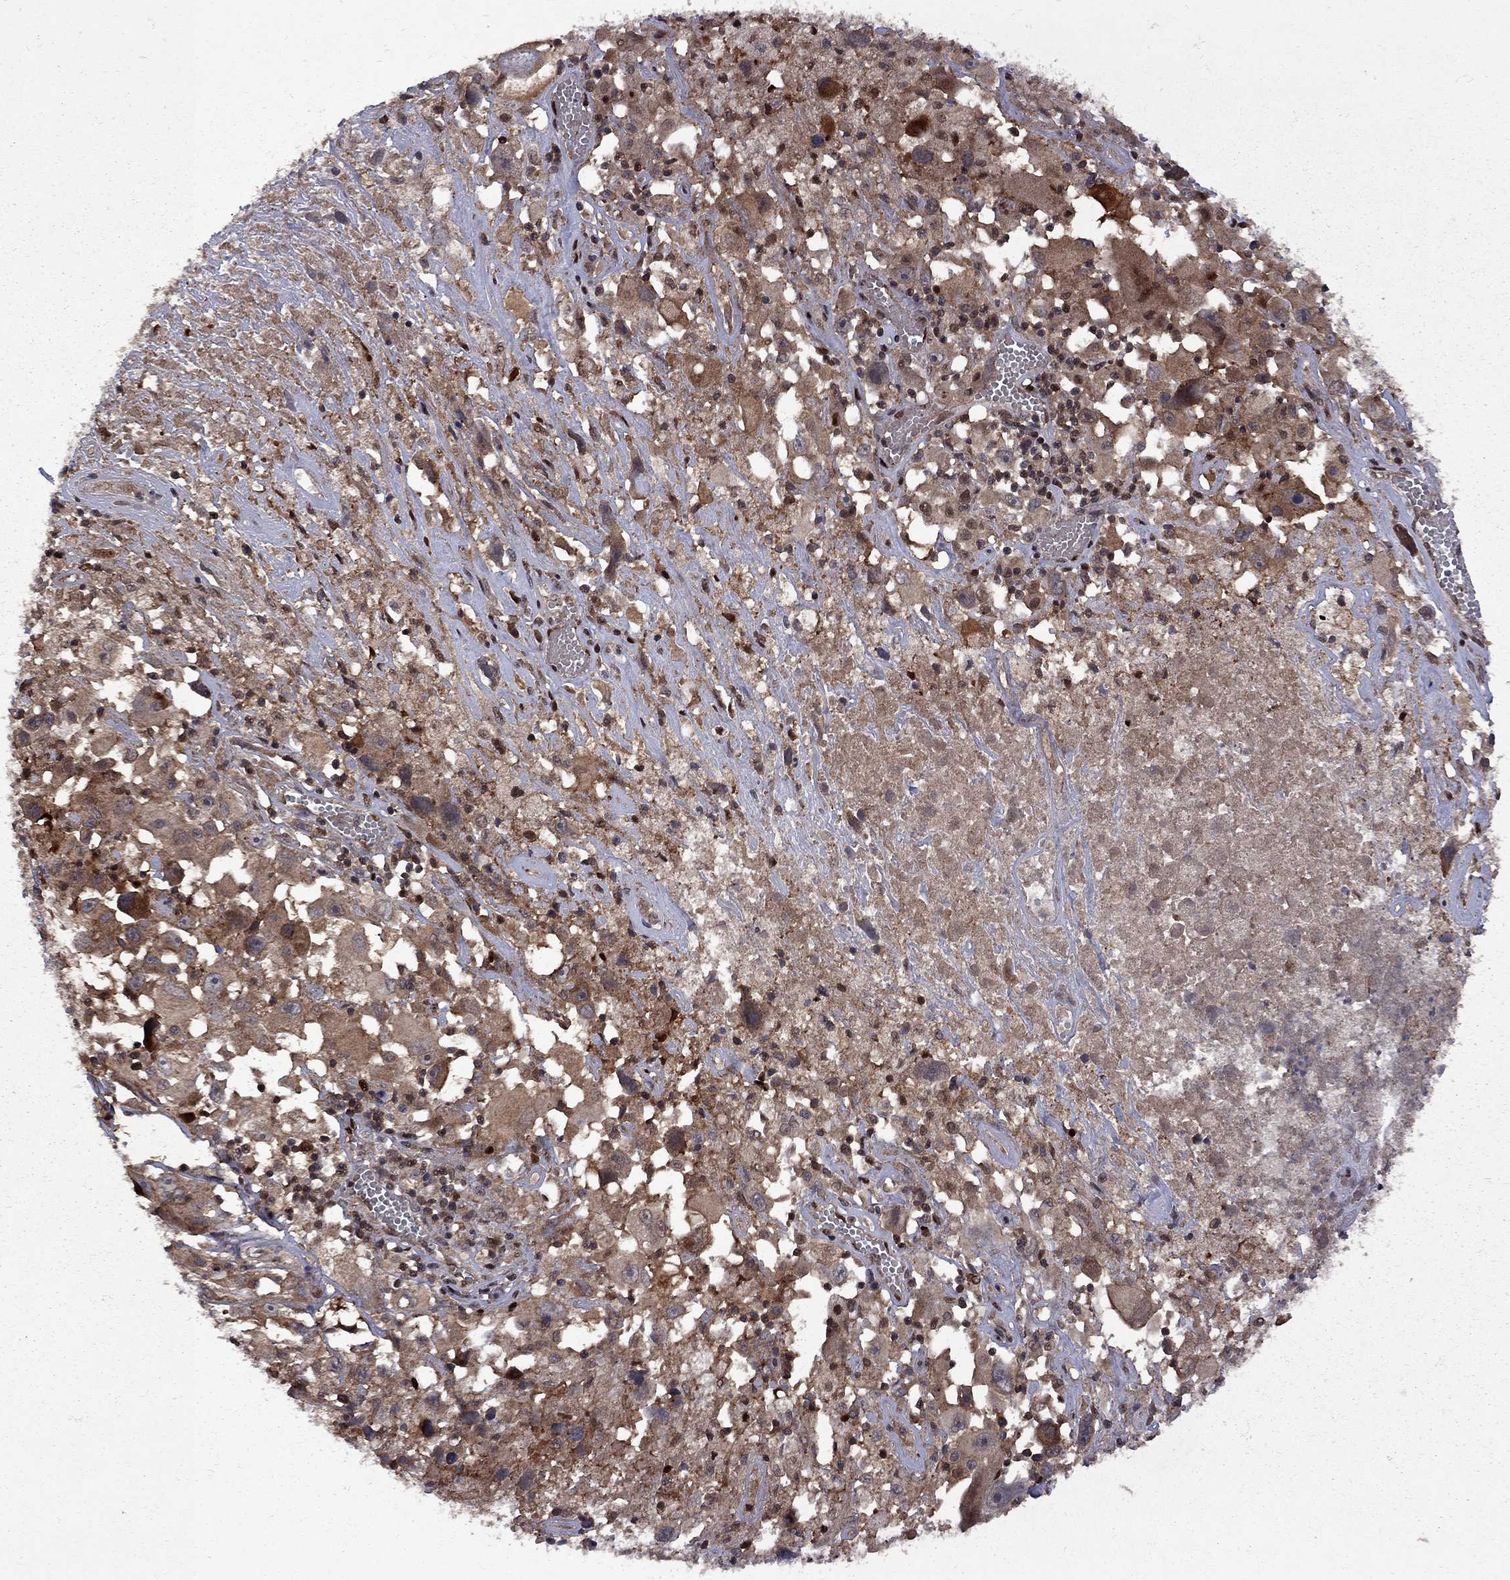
{"staining": {"intensity": "strong", "quantity": "25%-75%", "location": "cytoplasmic/membranous"}, "tissue": "melanoma", "cell_type": "Tumor cells", "image_type": "cancer", "snomed": [{"axis": "morphology", "description": "Malignant melanoma, Metastatic site"}, {"axis": "topography", "description": "Soft tissue"}], "caption": "A micrograph of human melanoma stained for a protein demonstrates strong cytoplasmic/membranous brown staining in tumor cells.", "gene": "IPP", "patient": {"sex": "male", "age": 50}}